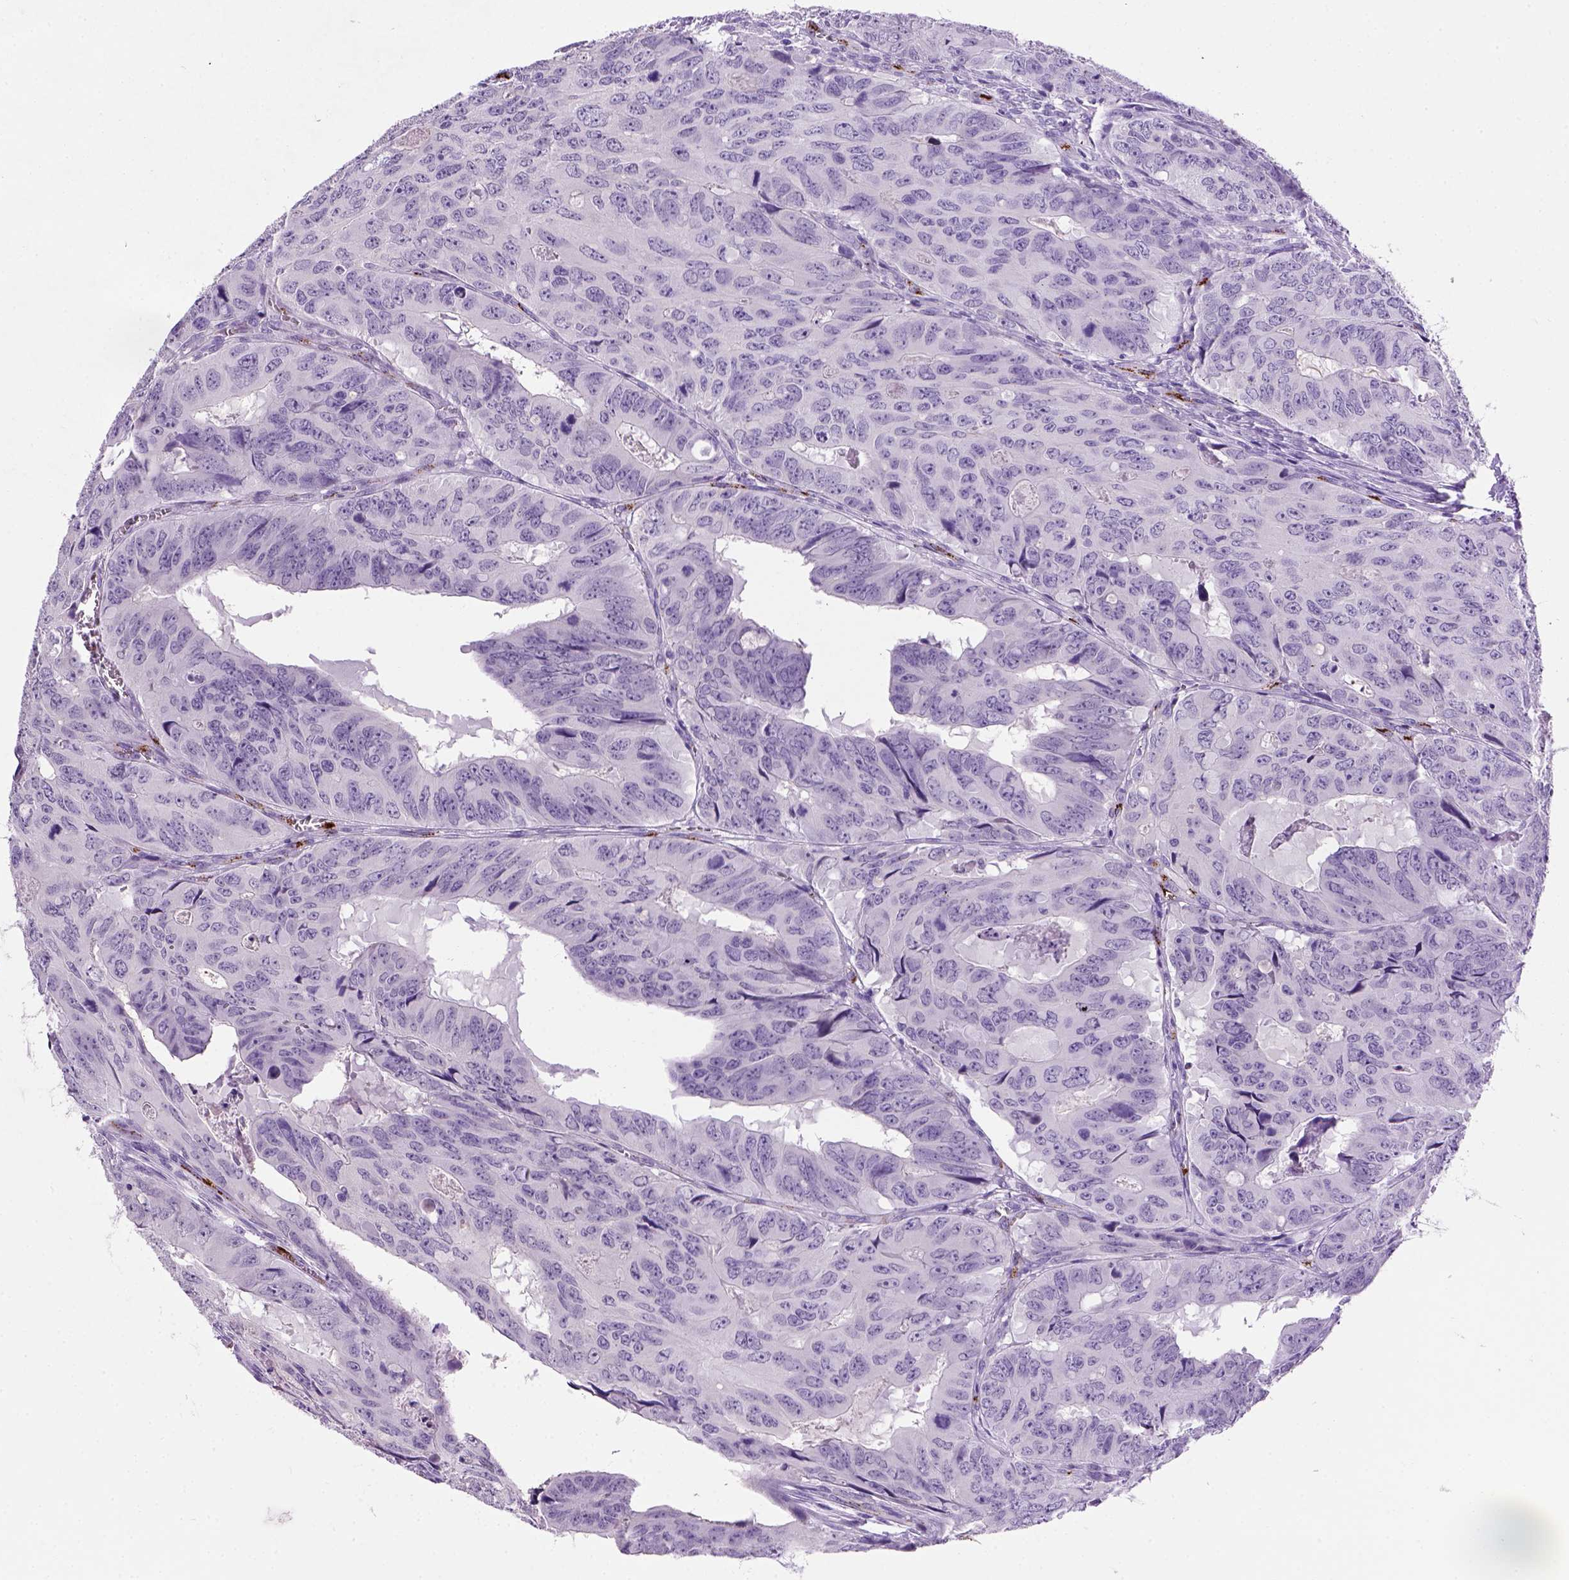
{"staining": {"intensity": "negative", "quantity": "none", "location": "none"}, "tissue": "colorectal cancer", "cell_type": "Tumor cells", "image_type": "cancer", "snomed": [{"axis": "morphology", "description": "Adenocarcinoma, NOS"}, {"axis": "topography", "description": "Colon"}], "caption": "Colorectal cancer (adenocarcinoma) stained for a protein using immunohistochemistry (IHC) displays no positivity tumor cells.", "gene": "VWF", "patient": {"sex": "male", "age": 79}}